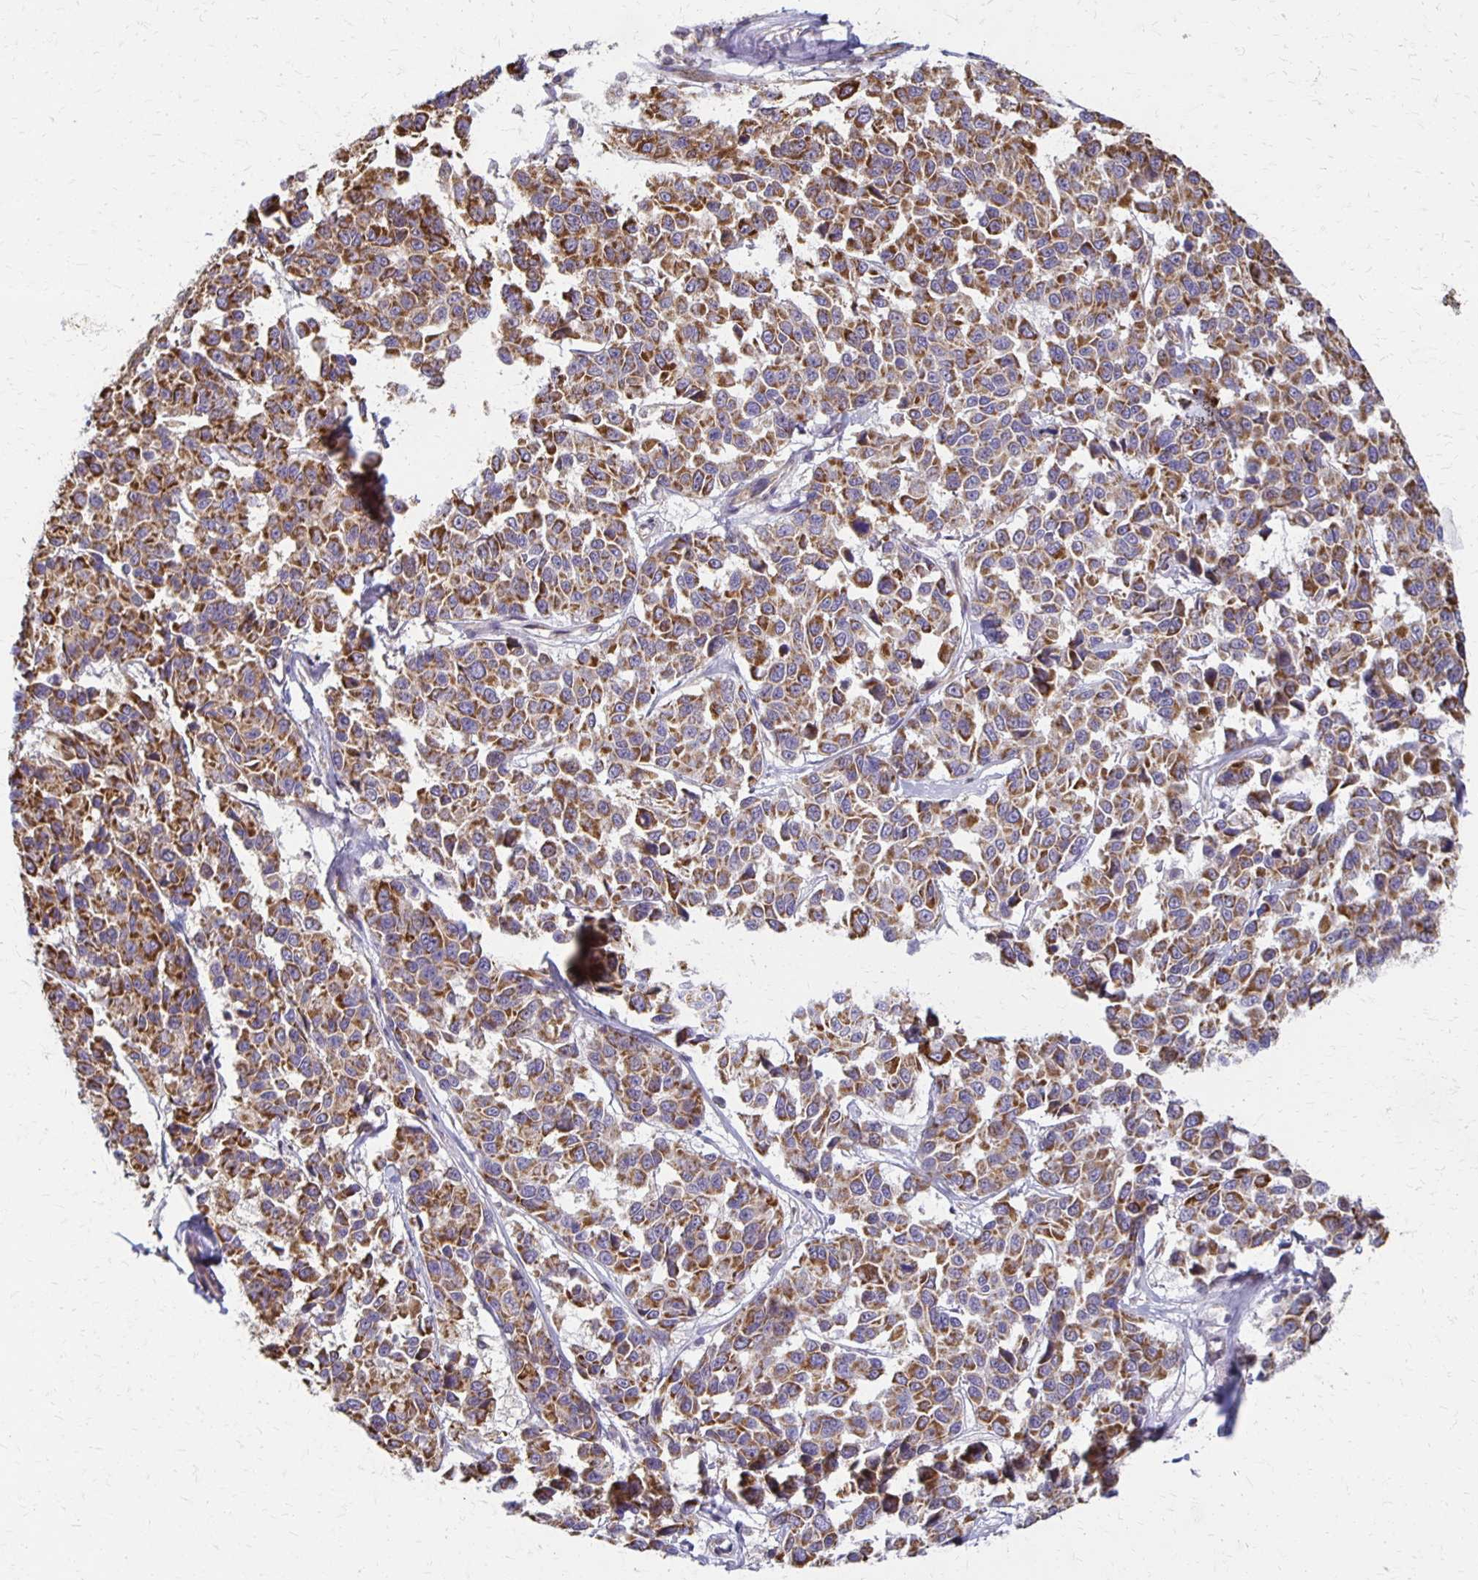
{"staining": {"intensity": "strong", "quantity": "25%-75%", "location": "cytoplasmic/membranous"}, "tissue": "melanoma", "cell_type": "Tumor cells", "image_type": "cancer", "snomed": [{"axis": "morphology", "description": "Malignant melanoma, NOS"}, {"axis": "topography", "description": "Skin"}], "caption": "IHC staining of malignant melanoma, which demonstrates high levels of strong cytoplasmic/membranous positivity in approximately 25%-75% of tumor cells indicating strong cytoplasmic/membranous protein positivity. The staining was performed using DAB (brown) for protein detection and nuclei were counterstained in hematoxylin (blue).", "gene": "EIF4EBP2", "patient": {"sex": "female", "age": 66}}